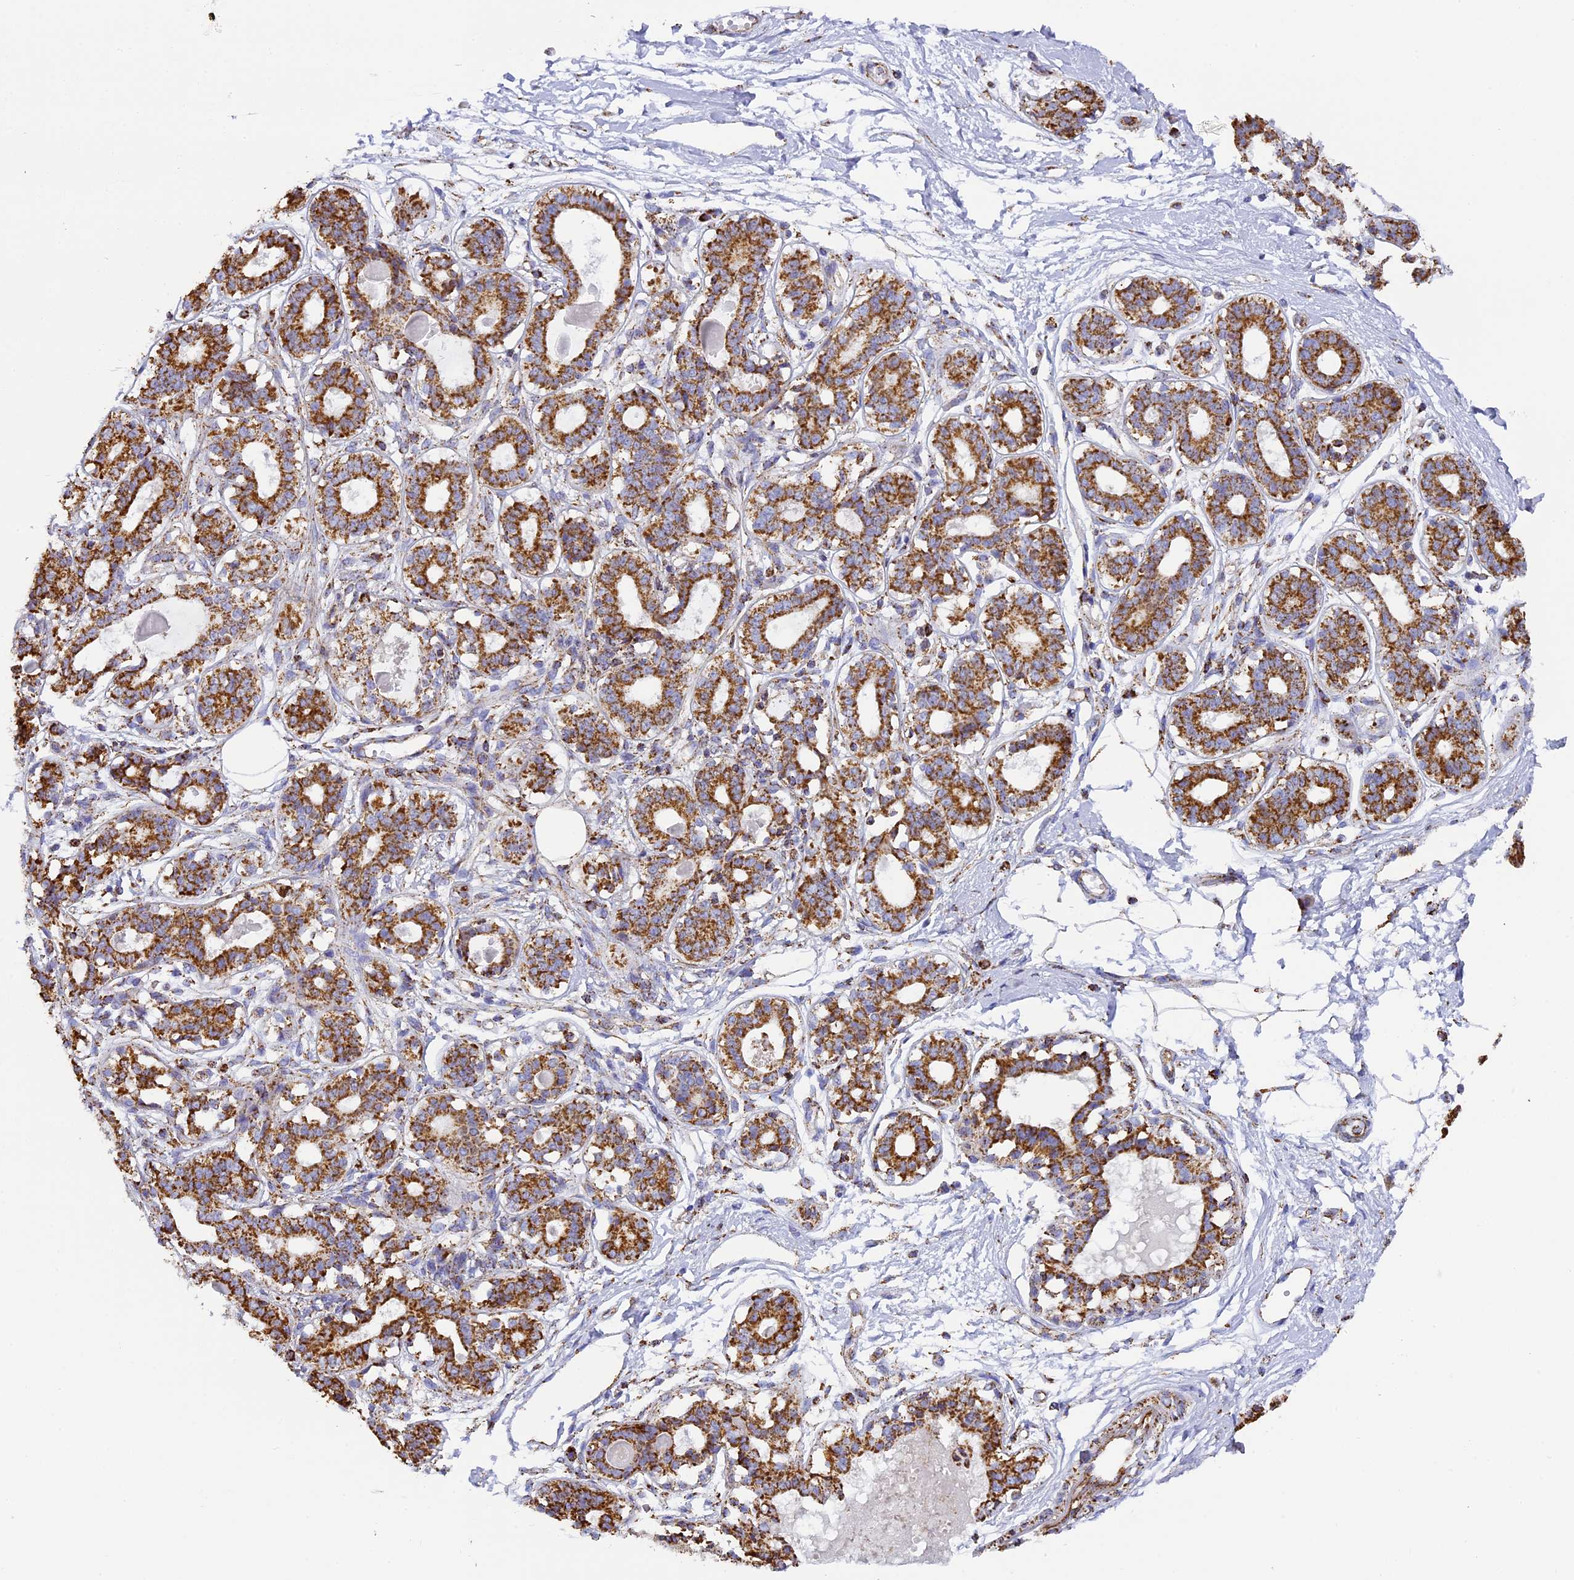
{"staining": {"intensity": "moderate", "quantity": ">75%", "location": "cytoplasmic/membranous"}, "tissue": "breast", "cell_type": "Adipocytes", "image_type": "normal", "snomed": [{"axis": "morphology", "description": "Normal tissue, NOS"}, {"axis": "topography", "description": "Breast"}], "caption": "Benign breast exhibits moderate cytoplasmic/membranous staining in about >75% of adipocytes, visualized by immunohistochemistry.", "gene": "STK17A", "patient": {"sex": "female", "age": 45}}